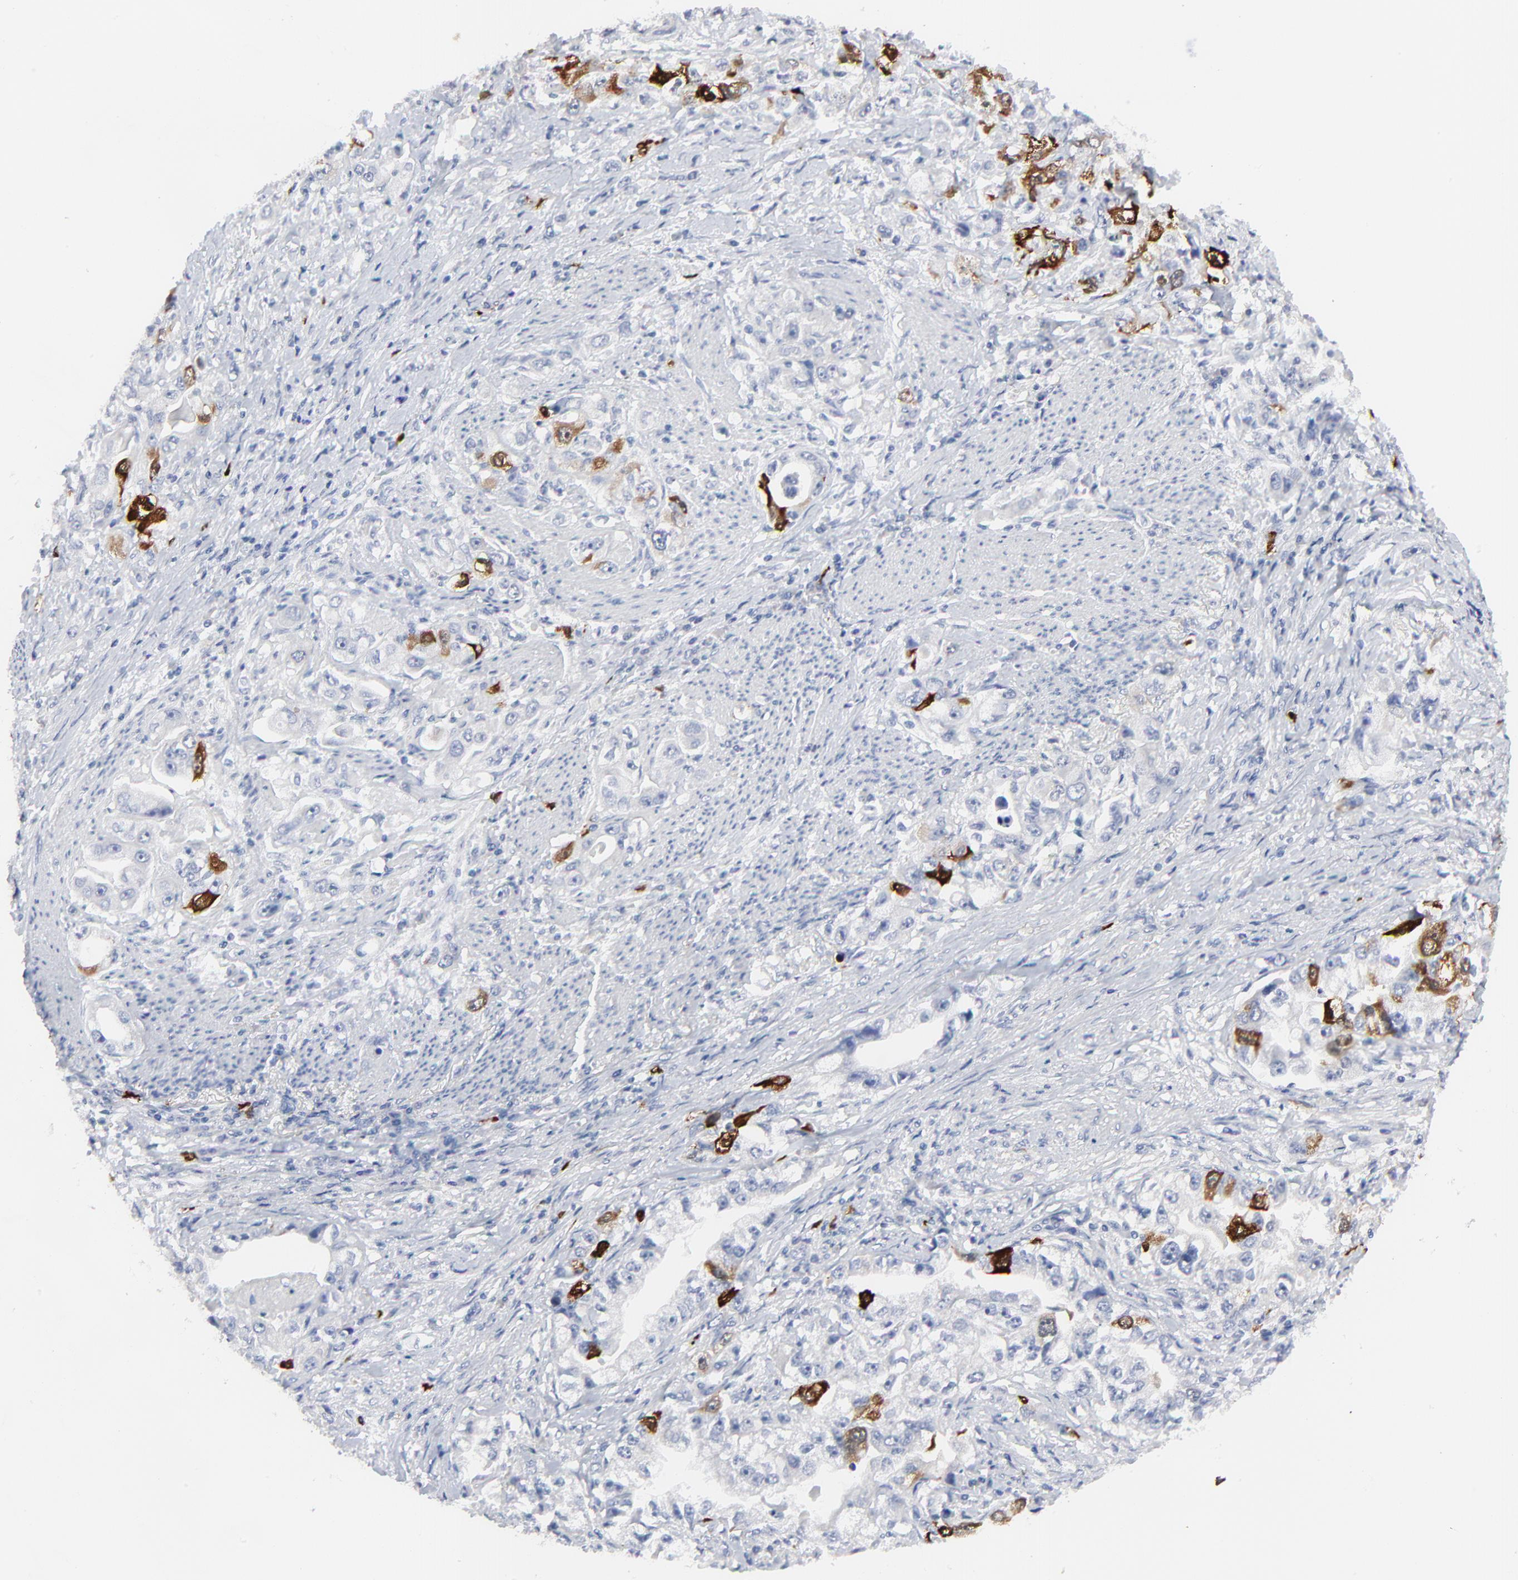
{"staining": {"intensity": "strong", "quantity": "<25%", "location": "cytoplasmic/membranous,nuclear"}, "tissue": "stomach cancer", "cell_type": "Tumor cells", "image_type": "cancer", "snomed": [{"axis": "morphology", "description": "Adenocarcinoma, NOS"}, {"axis": "topography", "description": "Stomach, lower"}], "caption": "Human stomach adenocarcinoma stained with a brown dye exhibits strong cytoplasmic/membranous and nuclear positive positivity in approximately <25% of tumor cells.", "gene": "CDK1", "patient": {"sex": "female", "age": 93}}